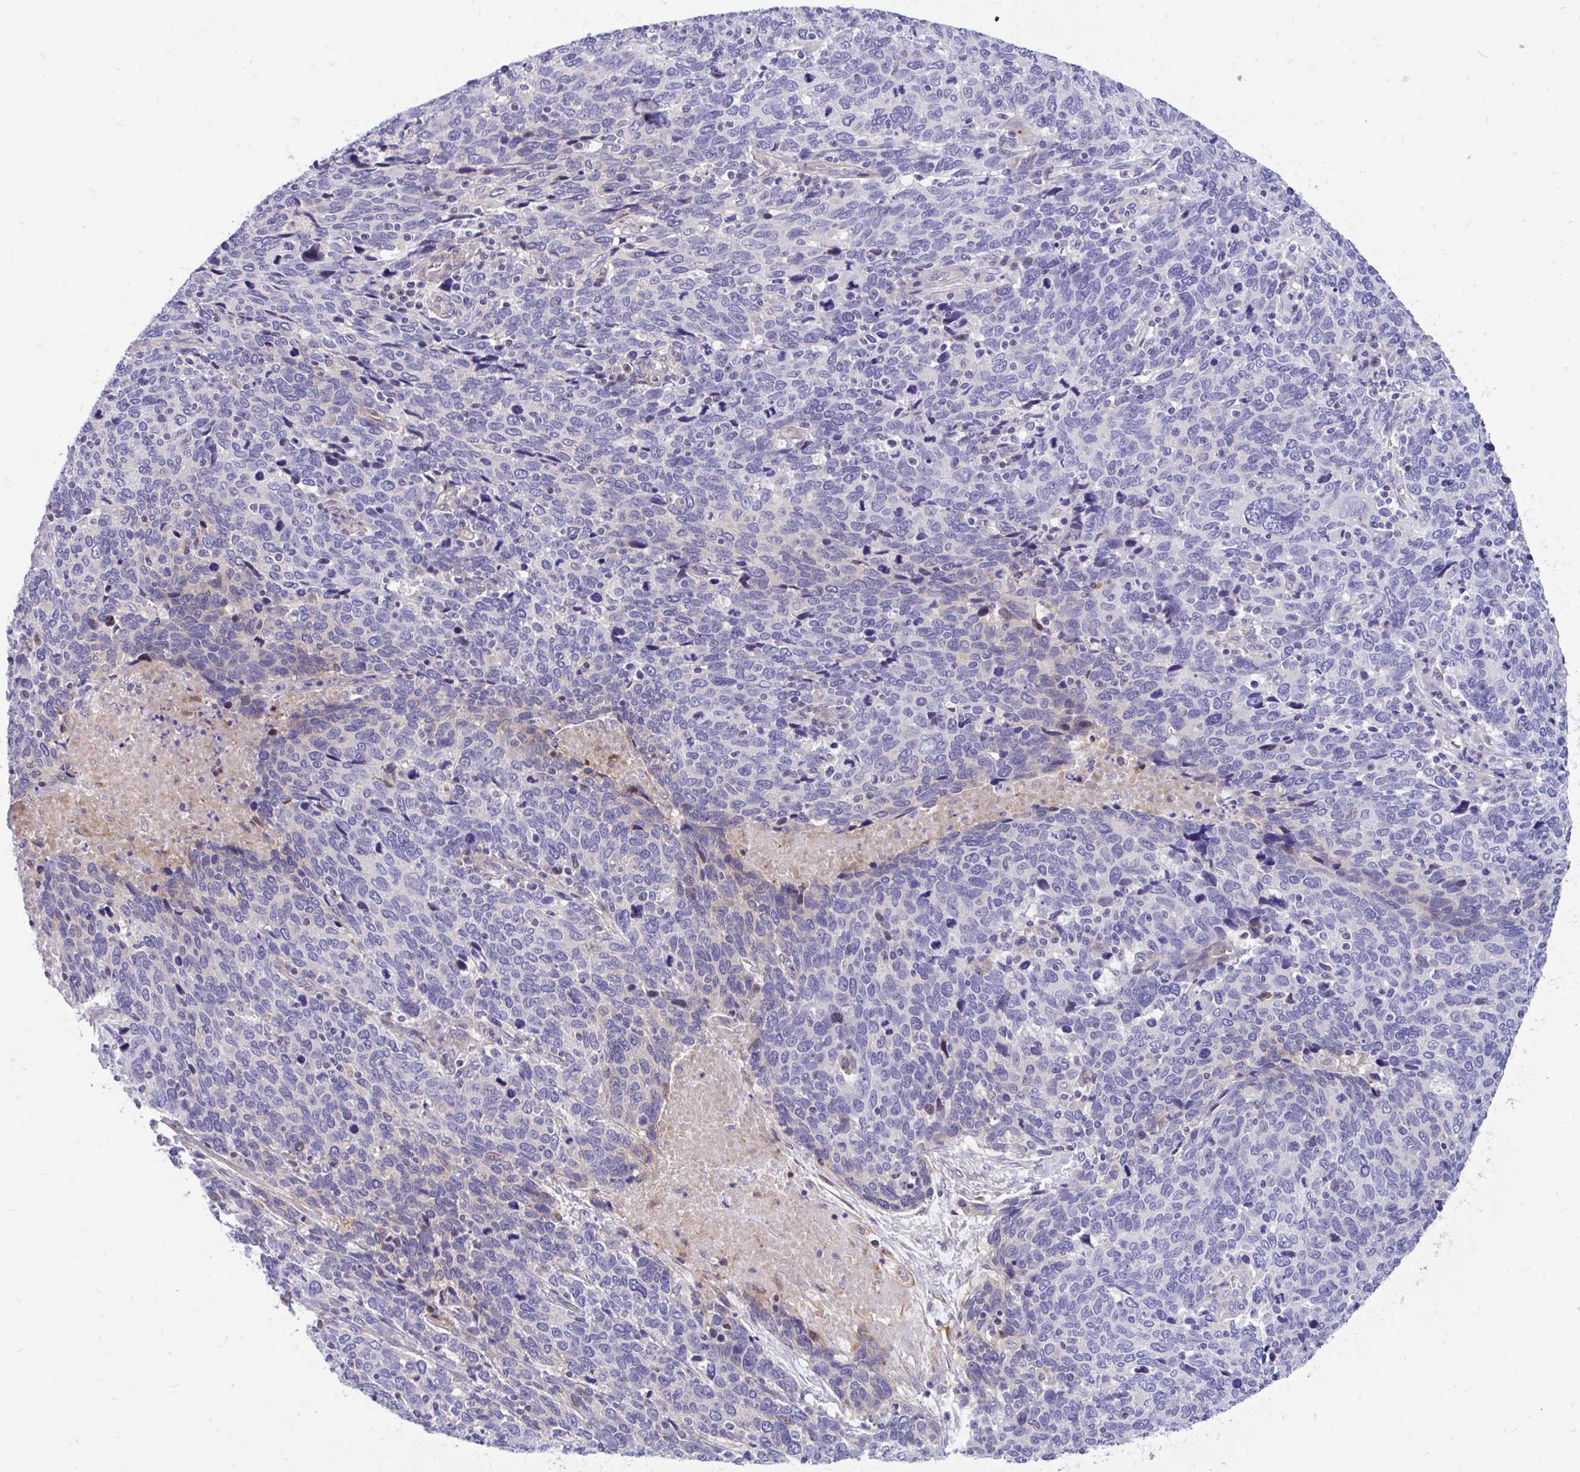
{"staining": {"intensity": "negative", "quantity": "none", "location": "none"}, "tissue": "cervical cancer", "cell_type": "Tumor cells", "image_type": "cancer", "snomed": [{"axis": "morphology", "description": "Squamous cell carcinoma, NOS"}, {"axis": "topography", "description": "Cervix"}], "caption": "The histopathology image reveals no staining of tumor cells in squamous cell carcinoma (cervical).", "gene": "ESPNL", "patient": {"sex": "female", "age": 41}}